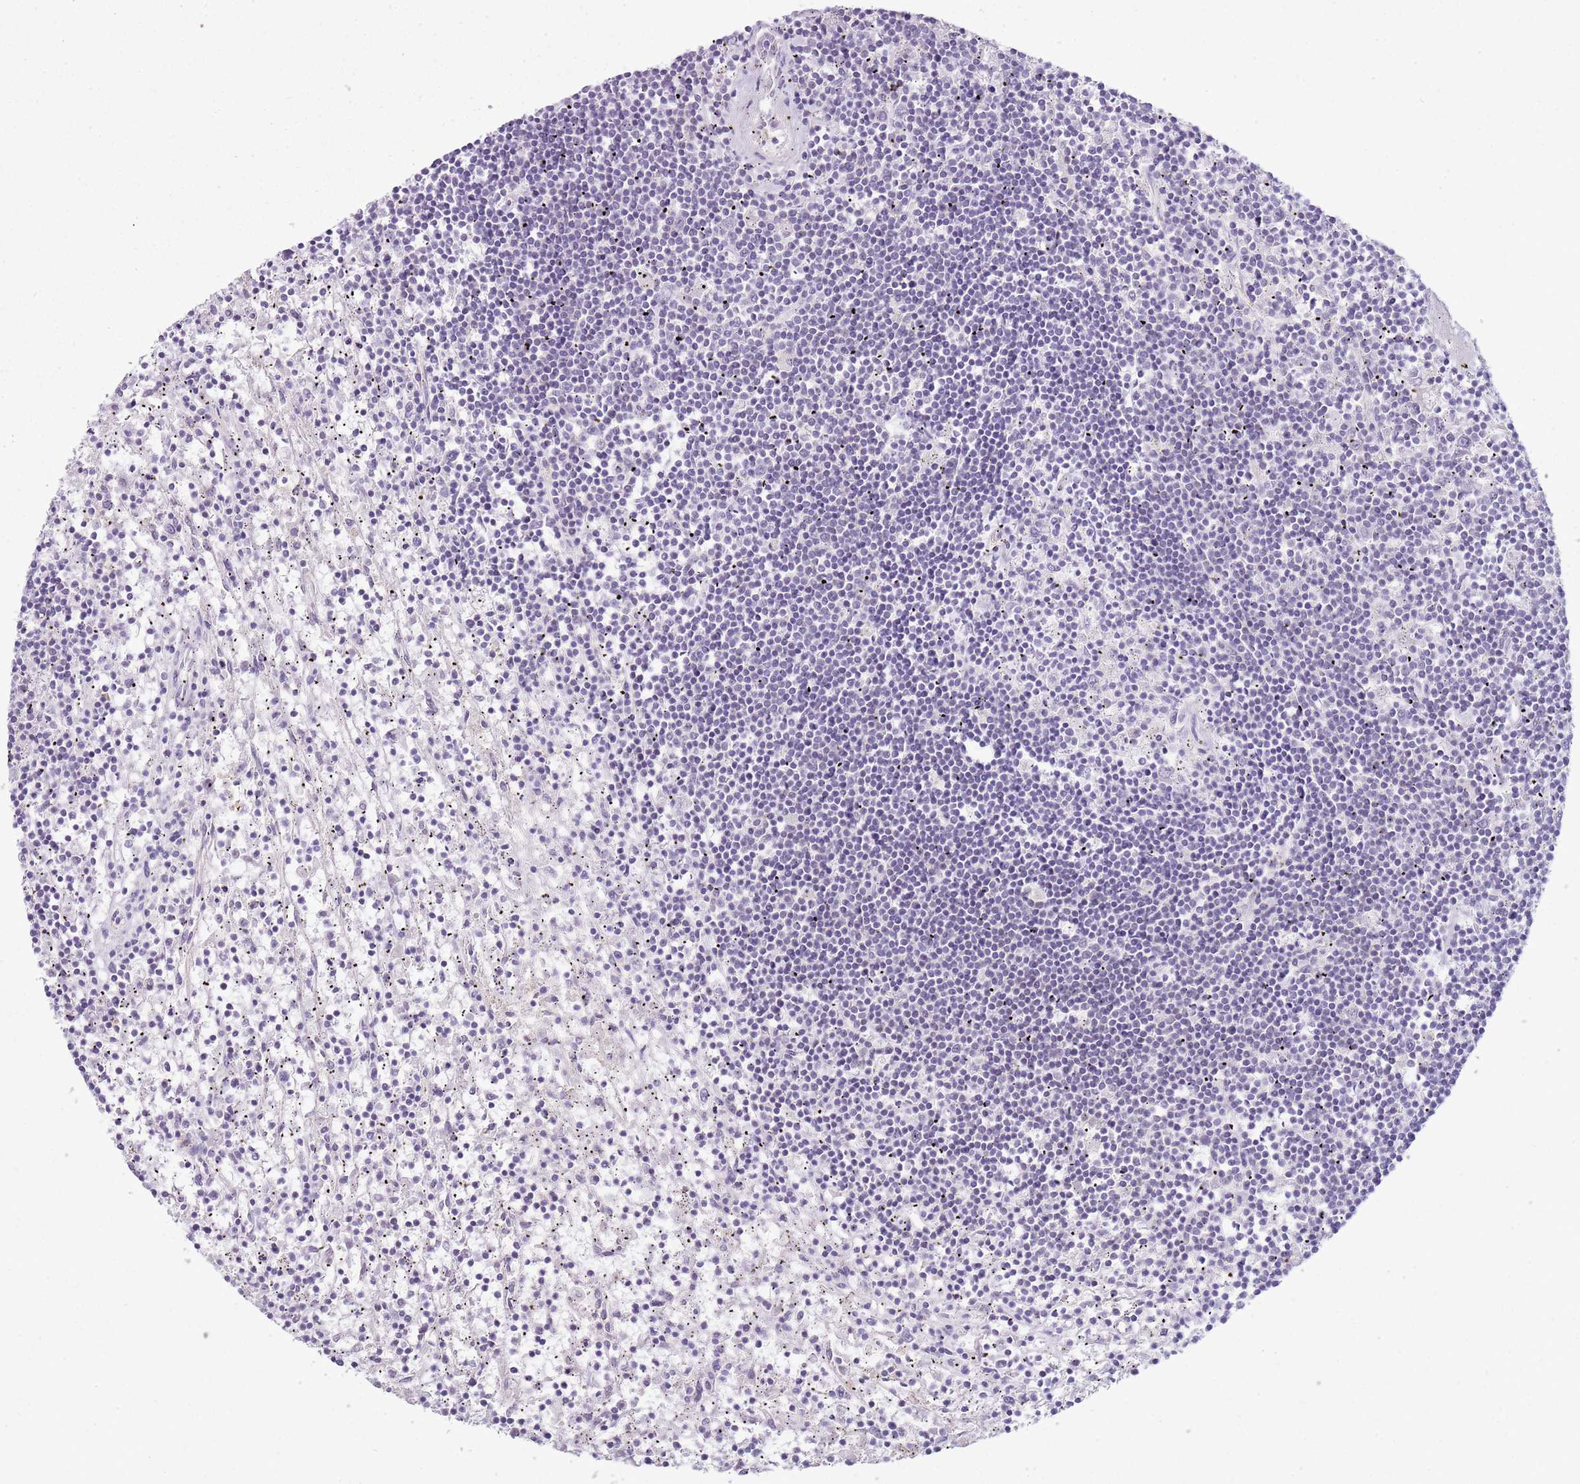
{"staining": {"intensity": "negative", "quantity": "none", "location": "none"}, "tissue": "lymphoma", "cell_type": "Tumor cells", "image_type": "cancer", "snomed": [{"axis": "morphology", "description": "Malignant lymphoma, non-Hodgkin's type, Low grade"}, {"axis": "topography", "description": "Spleen"}], "caption": "A high-resolution histopathology image shows IHC staining of low-grade malignant lymphoma, non-Hodgkin's type, which shows no significant expression in tumor cells.", "gene": "SNX1", "patient": {"sex": "male", "age": 76}}